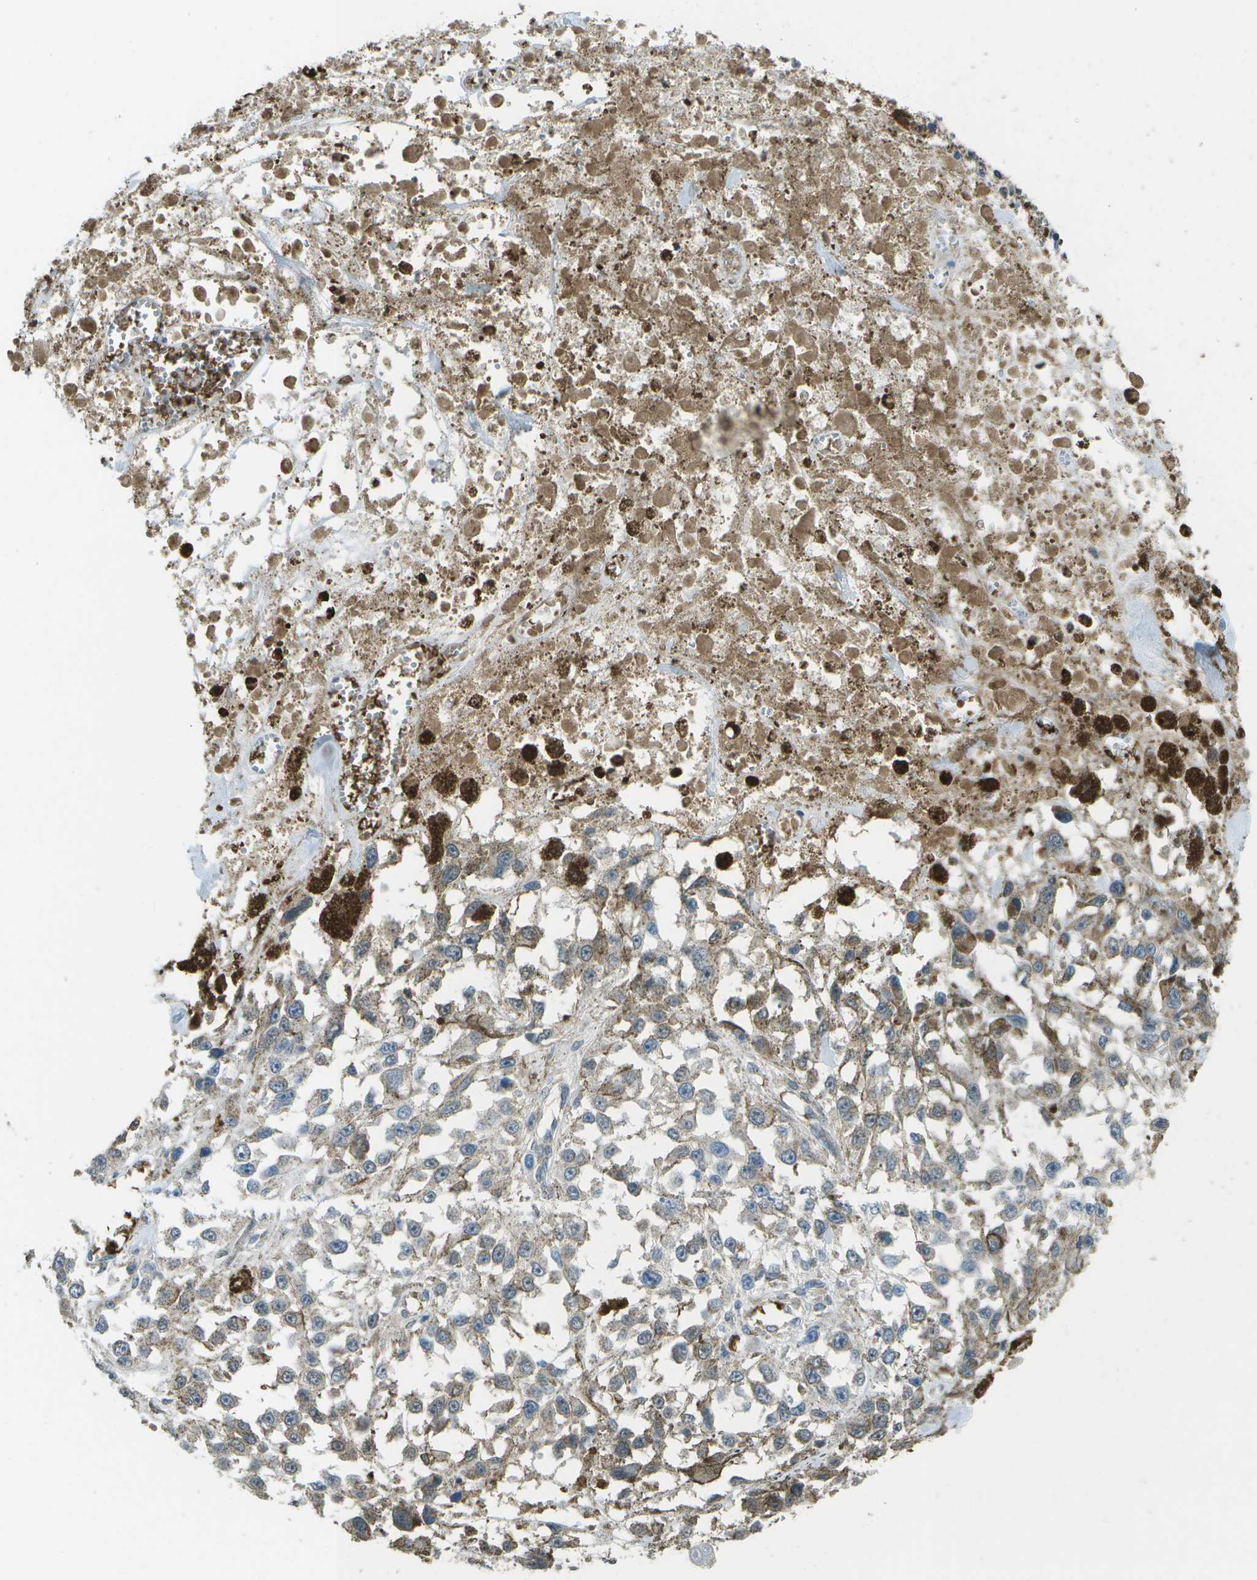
{"staining": {"intensity": "negative", "quantity": "none", "location": "none"}, "tissue": "melanoma", "cell_type": "Tumor cells", "image_type": "cancer", "snomed": [{"axis": "morphology", "description": "Malignant melanoma, Metastatic site"}, {"axis": "topography", "description": "Lymph node"}], "caption": "Photomicrograph shows no significant protein staining in tumor cells of malignant melanoma (metastatic site). (DAB immunohistochemistry visualized using brightfield microscopy, high magnification).", "gene": "CACHD1", "patient": {"sex": "male", "age": 59}}